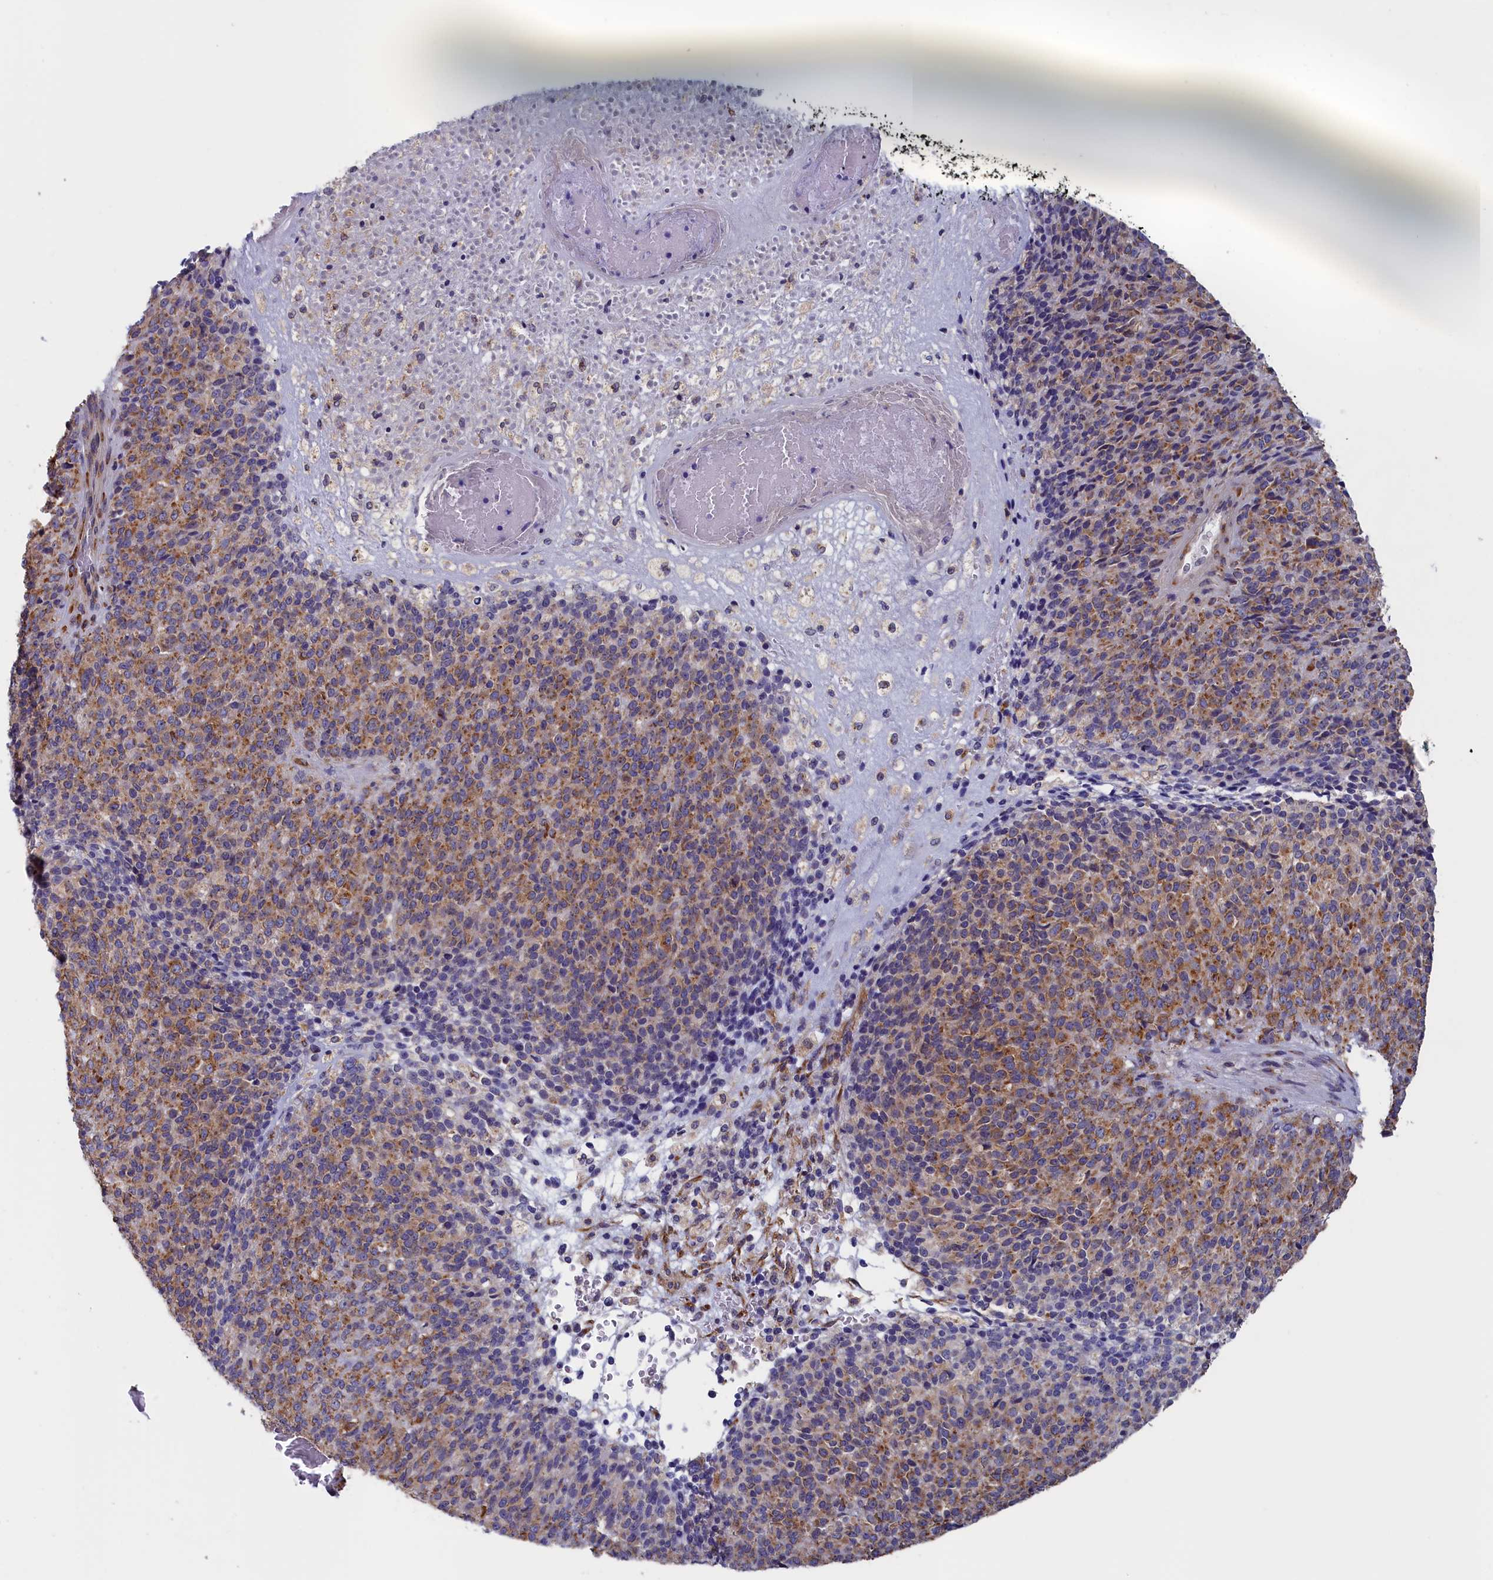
{"staining": {"intensity": "moderate", "quantity": ">75%", "location": "cytoplasmic/membranous"}, "tissue": "melanoma", "cell_type": "Tumor cells", "image_type": "cancer", "snomed": [{"axis": "morphology", "description": "Malignant melanoma, Metastatic site"}, {"axis": "topography", "description": "Brain"}], "caption": "Melanoma stained with DAB (3,3'-diaminobenzidine) immunohistochemistry shows medium levels of moderate cytoplasmic/membranous positivity in about >75% of tumor cells.", "gene": "CCDC68", "patient": {"sex": "female", "age": 56}}